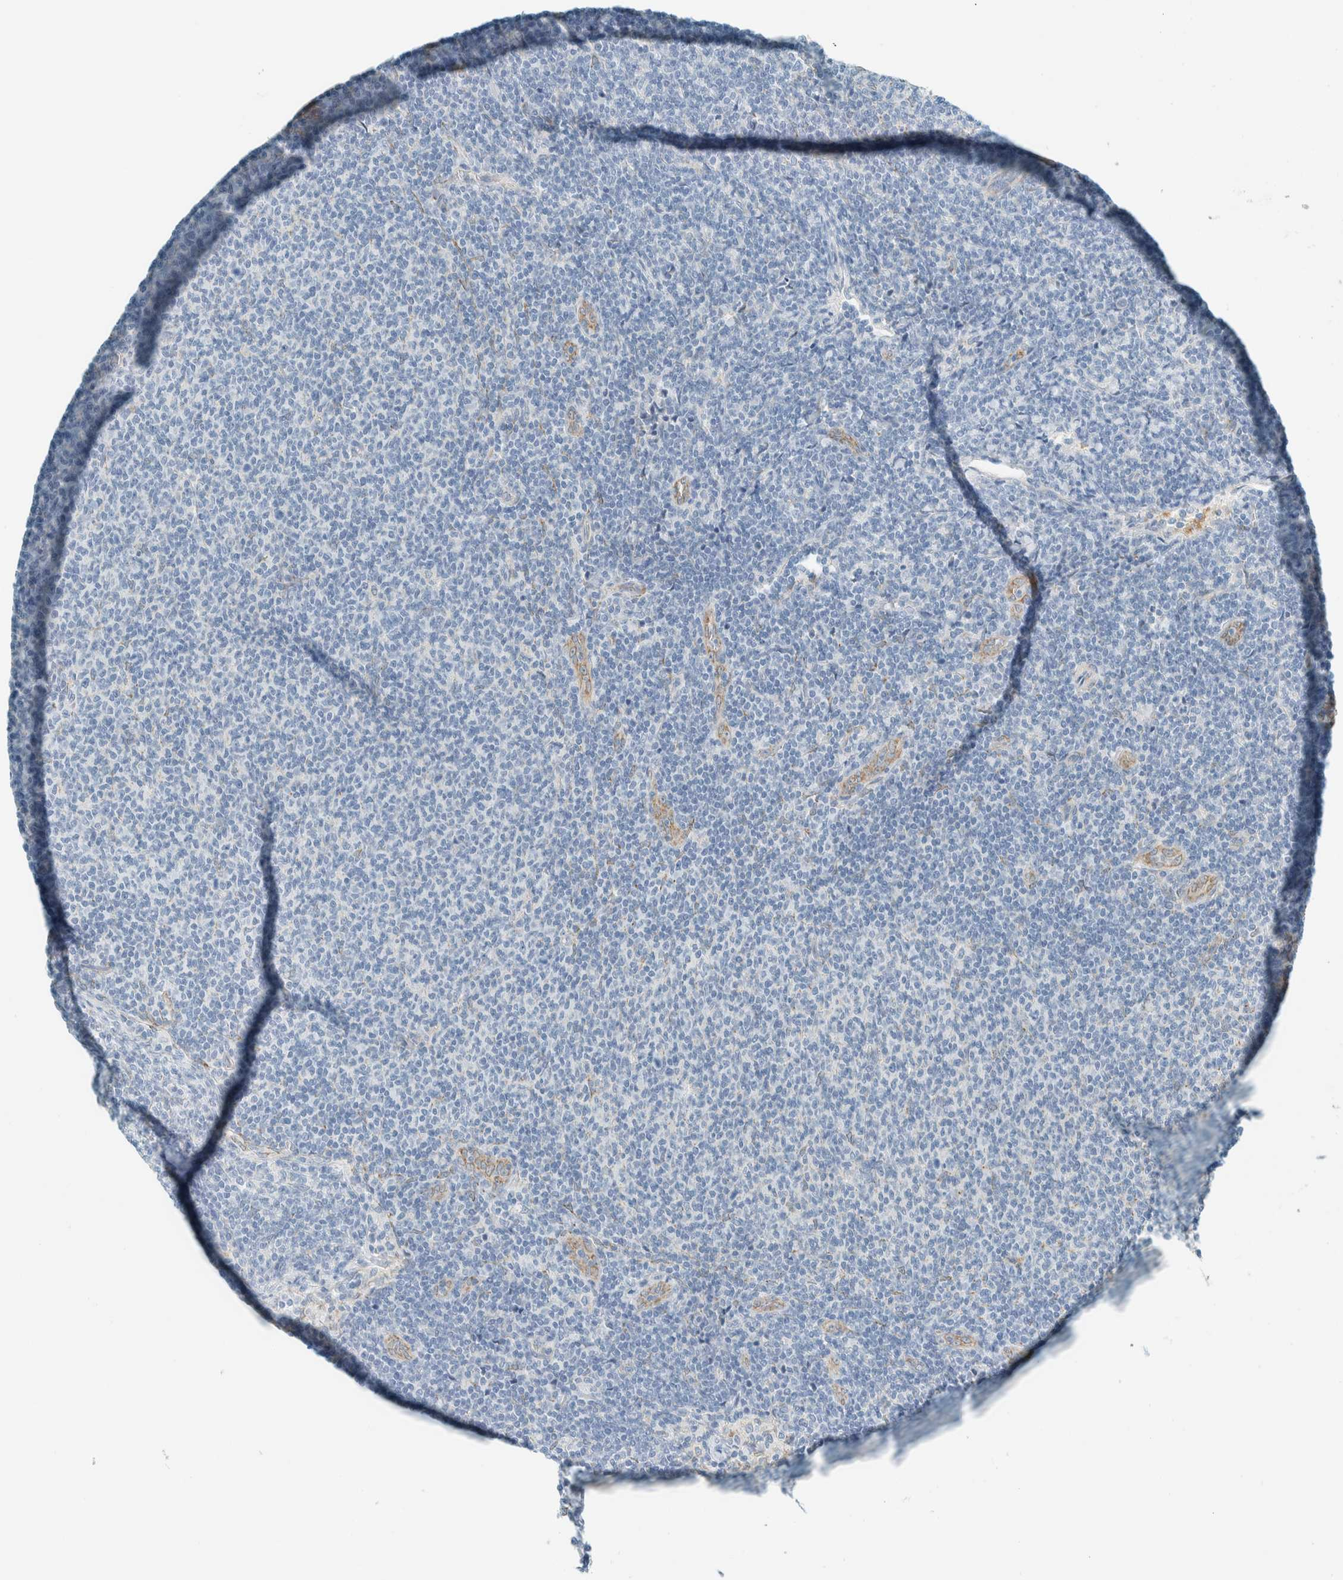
{"staining": {"intensity": "negative", "quantity": "none", "location": "none"}, "tissue": "lymphoma", "cell_type": "Tumor cells", "image_type": "cancer", "snomed": [{"axis": "morphology", "description": "Malignant lymphoma, non-Hodgkin's type, Low grade"}, {"axis": "topography", "description": "Lymph node"}], "caption": "Immunohistochemistry (IHC) histopathology image of neoplastic tissue: low-grade malignant lymphoma, non-Hodgkin's type stained with DAB (3,3'-diaminobenzidine) shows no significant protein expression in tumor cells.", "gene": "ALDH7A1", "patient": {"sex": "male", "age": 66}}